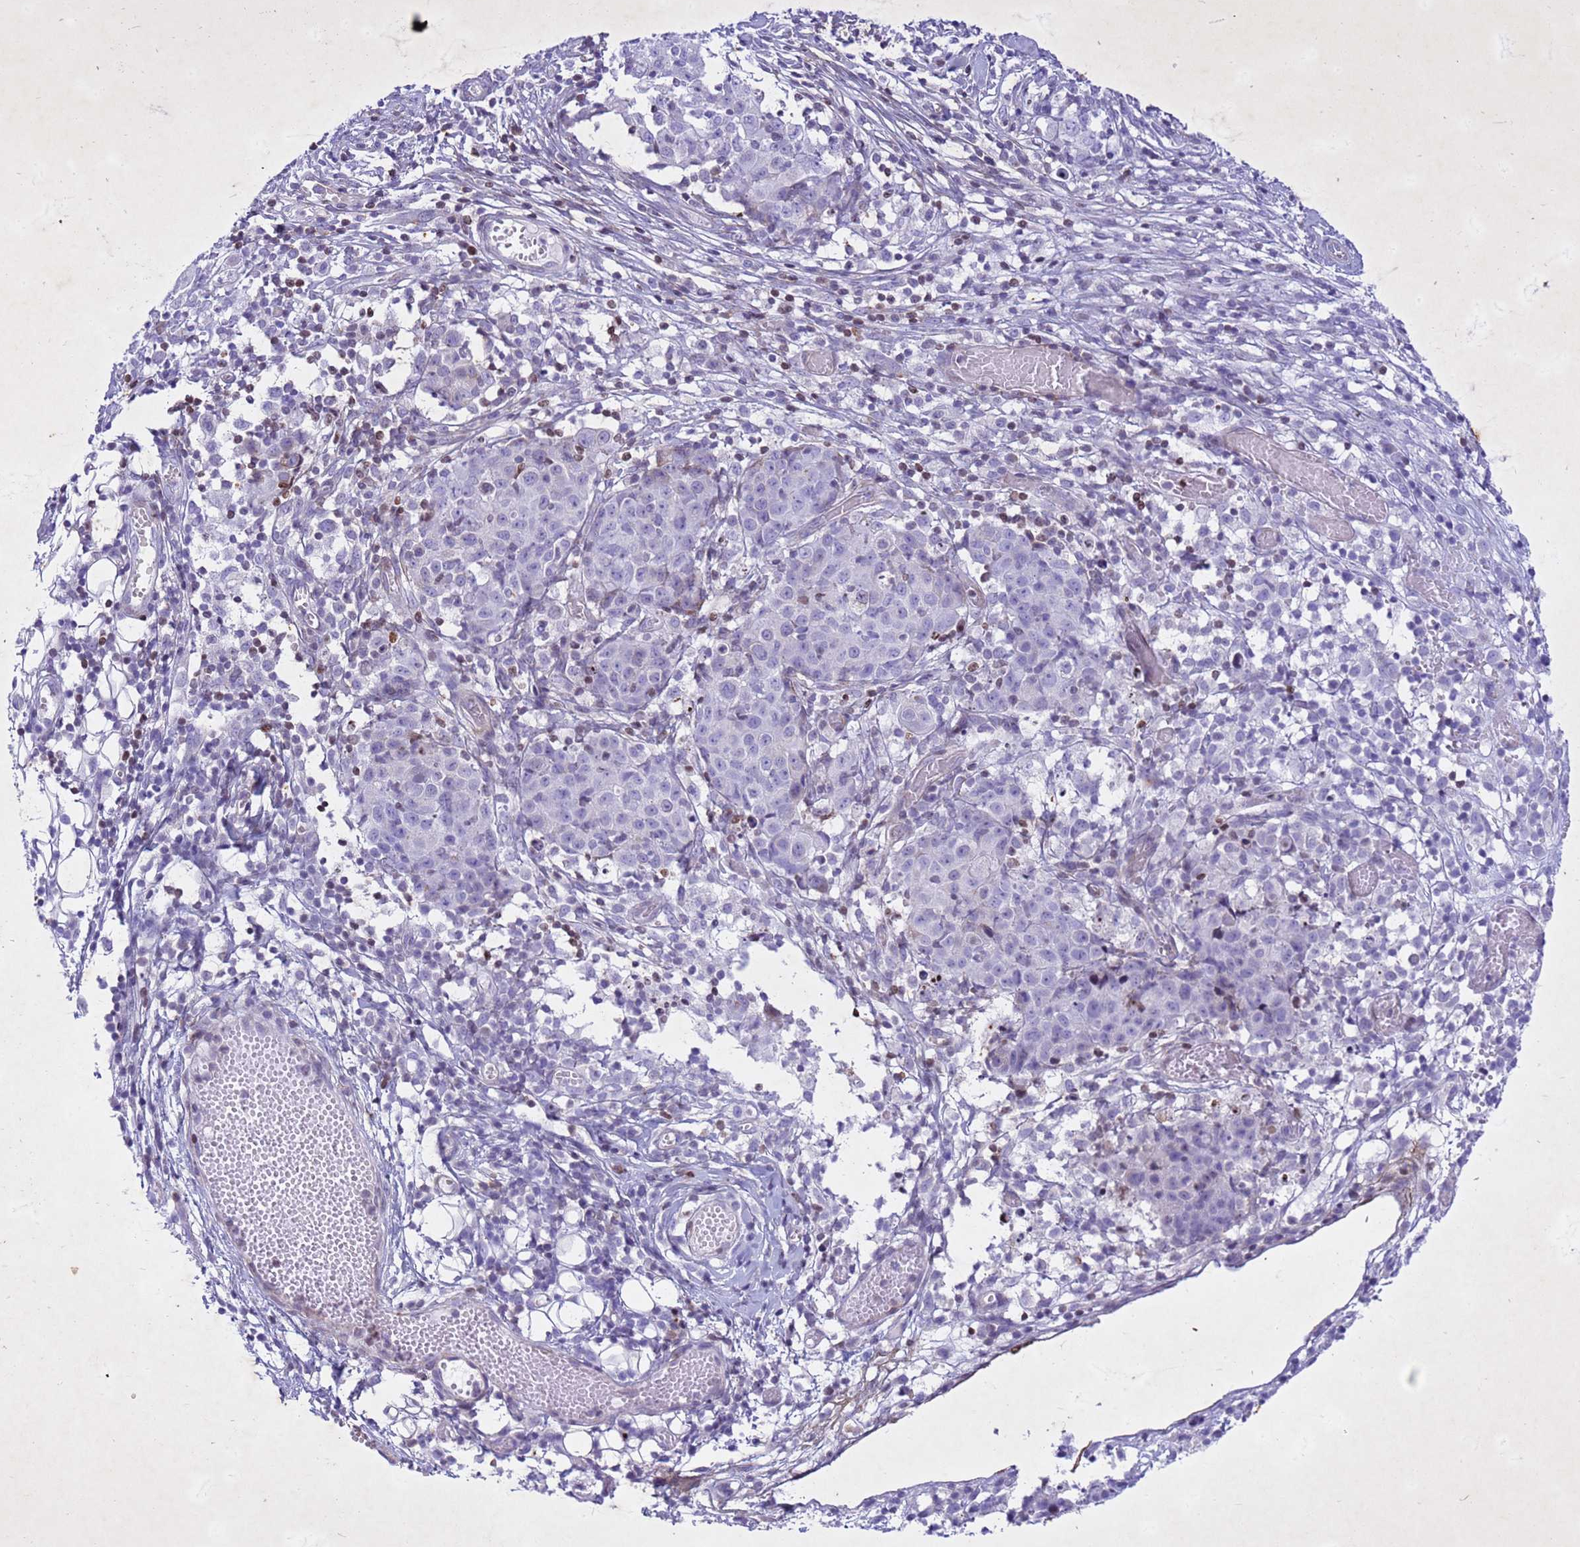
{"staining": {"intensity": "negative", "quantity": "none", "location": "none"}, "tissue": "ovarian cancer", "cell_type": "Tumor cells", "image_type": "cancer", "snomed": [{"axis": "morphology", "description": "Carcinoma, endometroid"}, {"axis": "topography", "description": "Ovary"}], "caption": "Photomicrograph shows no significant protein staining in tumor cells of ovarian endometroid carcinoma. Nuclei are stained in blue.", "gene": "COPS9", "patient": {"sex": "female", "age": 42}}